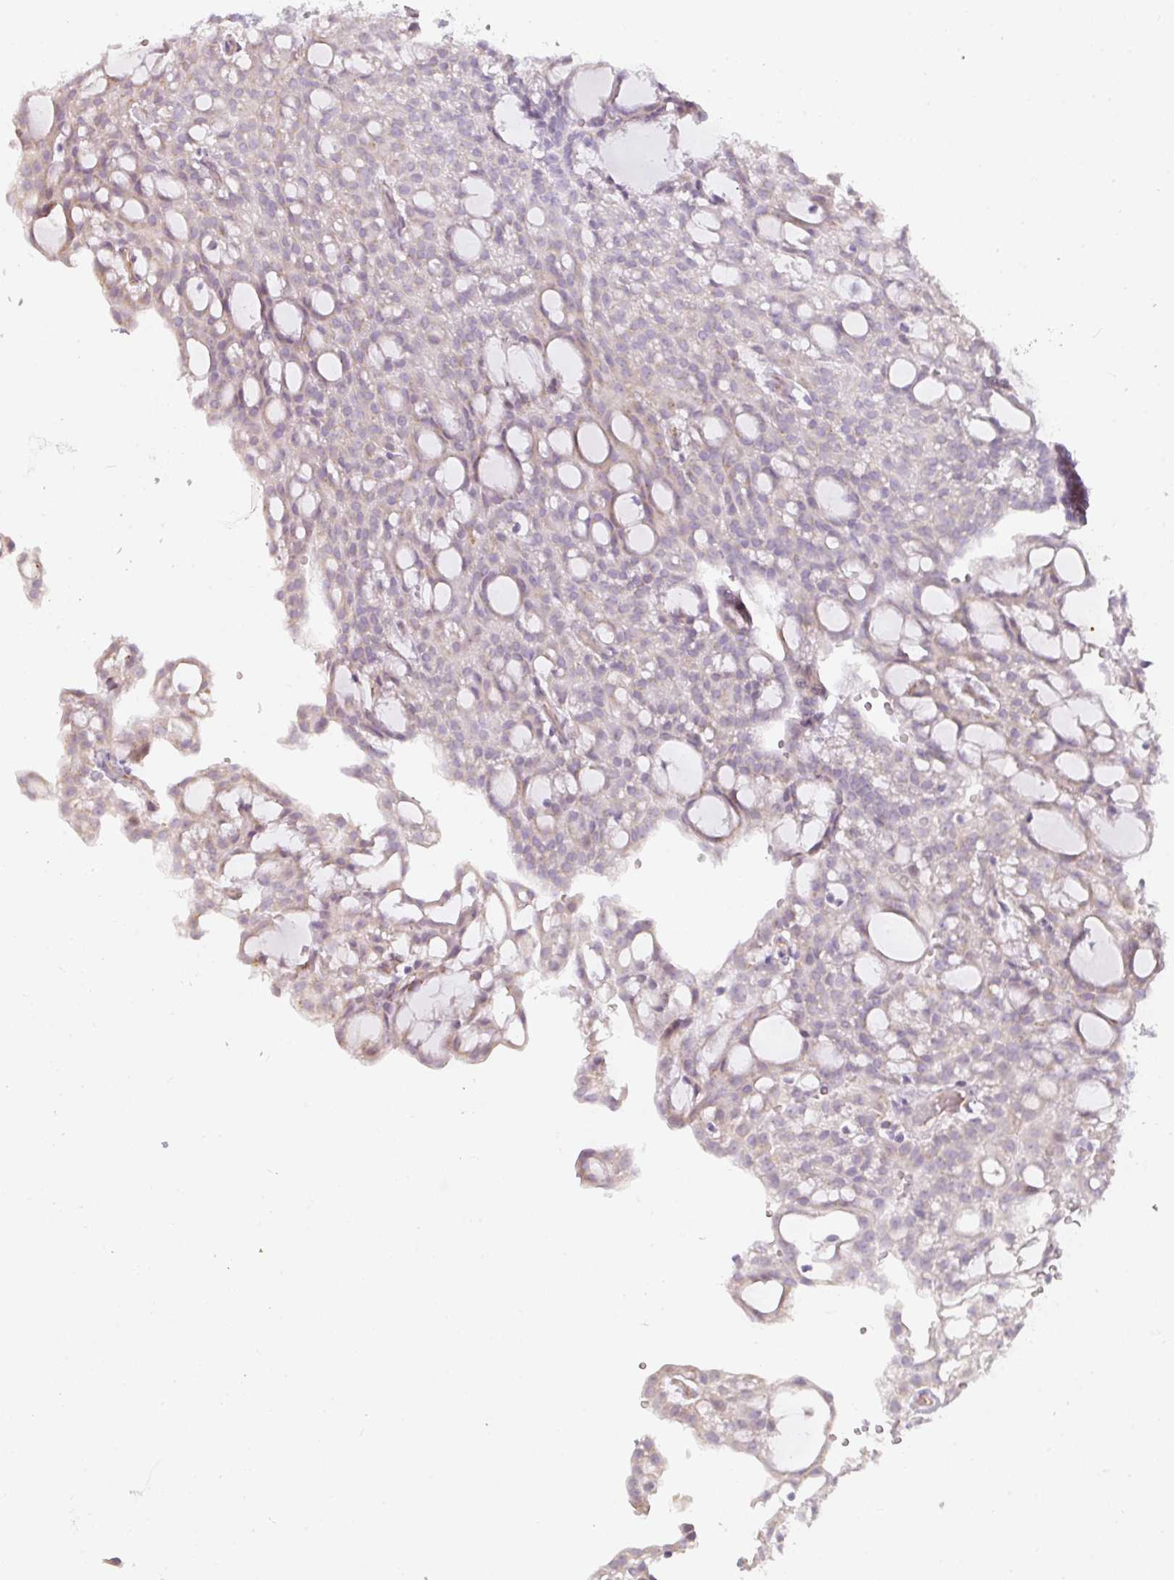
{"staining": {"intensity": "weak", "quantity": "<25%", "location": "cytoplasmic/membranous"}, "tissue": "renal cancer", "cell_type": "Tumor cells", "image_type": "cancer", "snomed": [{"axis": "morphology", "description": "Adenocarcinoma, NOS"}, {"axis": "topography", "description": "Kidney"}], "caption": "Human renal cancer stained for a protein using immunohistochemistry displays no expression in tumor cells.", "gene": "ATP8B2", "patient": {"sex": "male", "age": 63}}